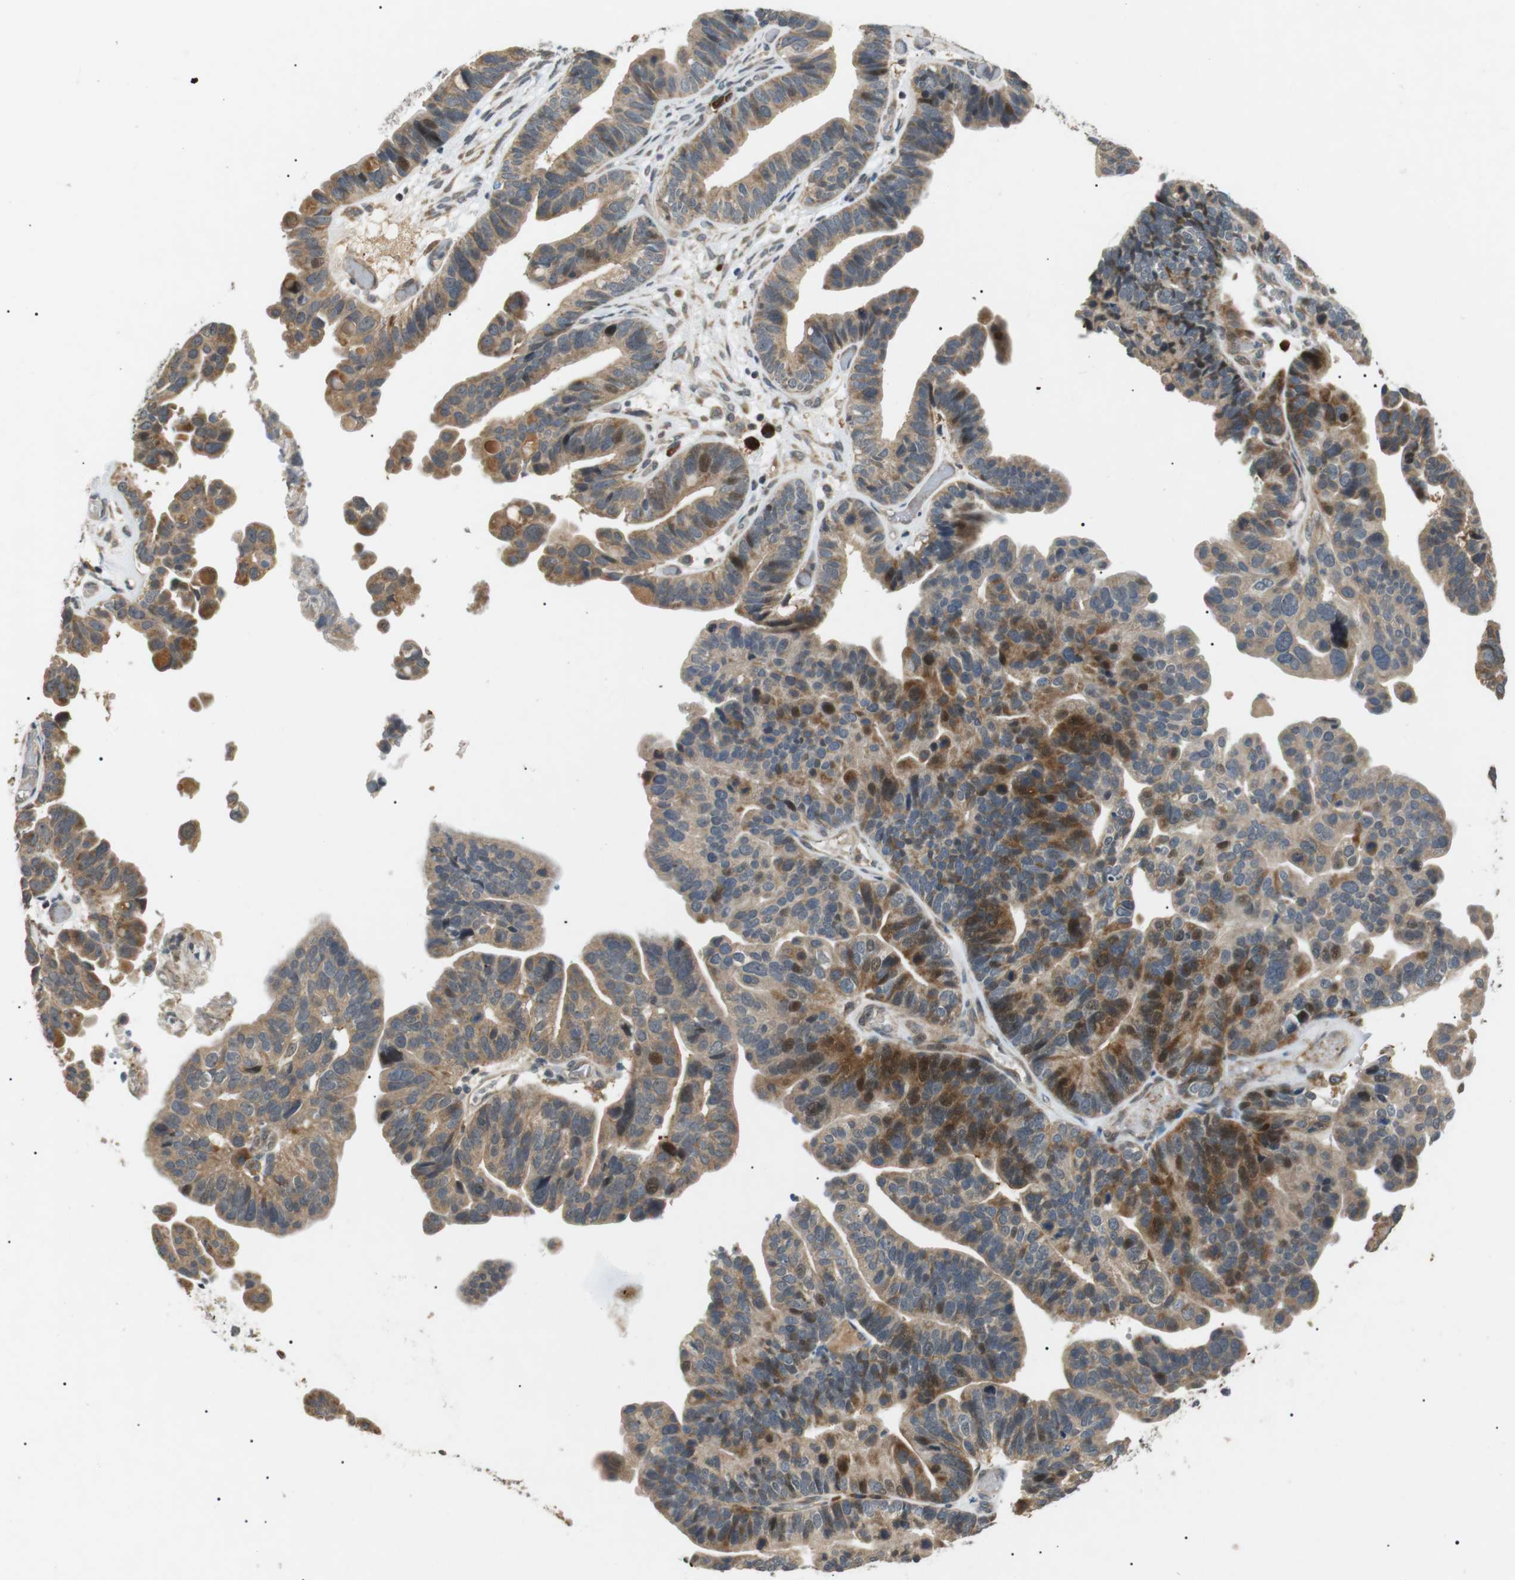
{"staining": {"intensity": "moderate", "quantity": "<25%", "location": "cytoplasmic/membranous,nuclear"}, "tissue": "ovarian cancer", "cell_type": "Tumor cells", "image_type": "cancer", "snomed": [{"axis": "morphology", "description": "Cystadenocarcinoma, serous, NOS"}, {"axis": "topography", "description": "Ovary"}], "caption": "This photomicrograph exhibits immunohistochemistry (IHC) staining of human ovarian serous cystadenocarcinoma, with low moderate cytoplasmic/membranous and nuclear positivity in approximately <25% of tumor cells.", "gene": "HSPA13", "patient": {"sex": "female", "age": 56}}